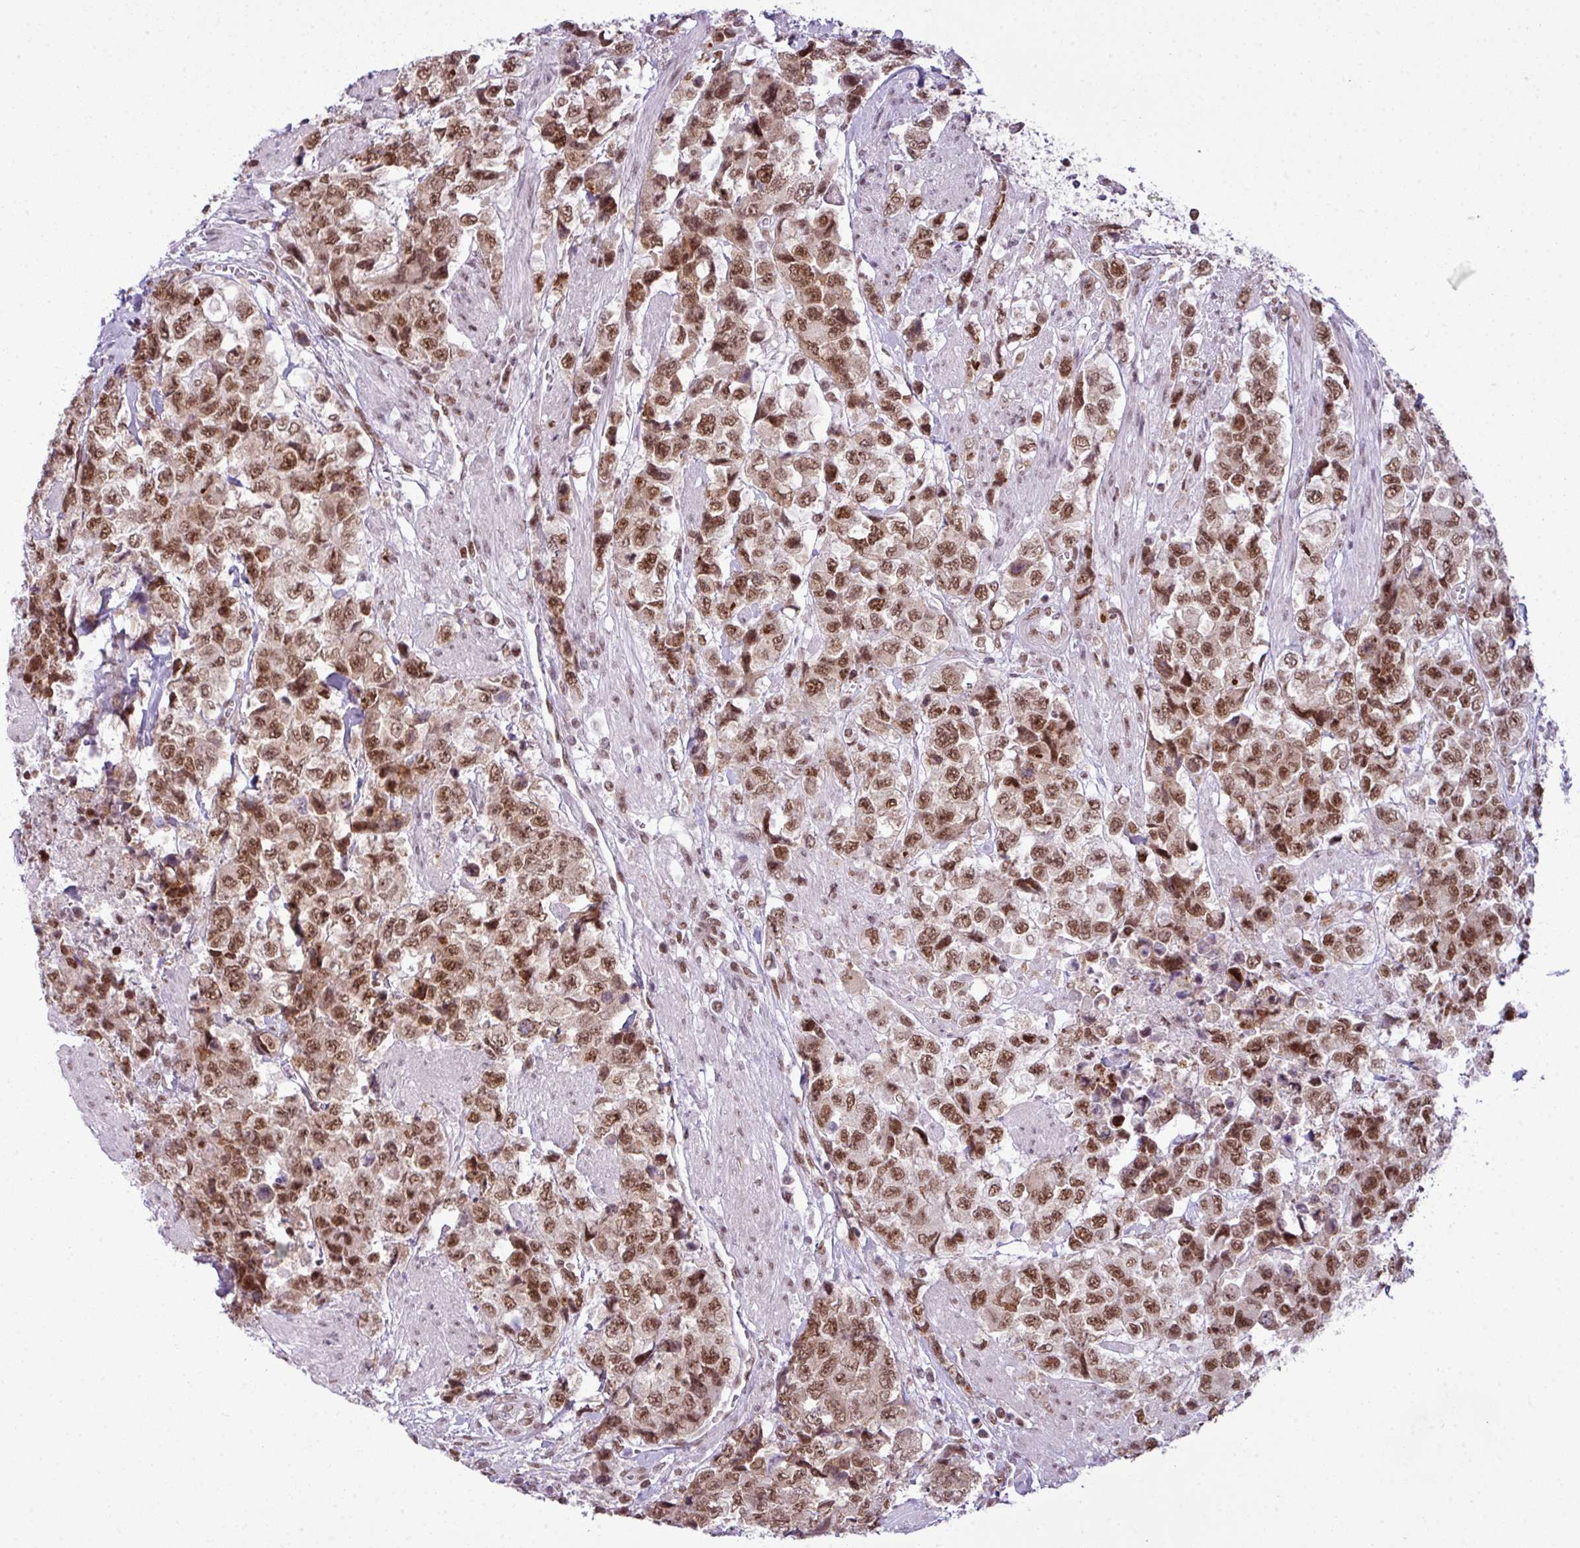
{"staining": {"intensity": "moderate", "quantity": ">75%", "location": "nuclear"}, "tissue": "urothelial cancer", "cell_type": "Tumor cells", "image_type": "cancer", "snomed": [{"axis": "morphology", "description": "Urothelial carcinoma, High grade"}, {"axis": "topography", "description": "Urinary bladder"}], "caption": "Immunohistochemistry image of urothelial cancer stained for a protein (brown), which displays medium levels of moderate nuclear expression in approximately >75% of tumor cells.", "gene": "ARL6IP4", "patient": {"sex": "female", "age": 78}}